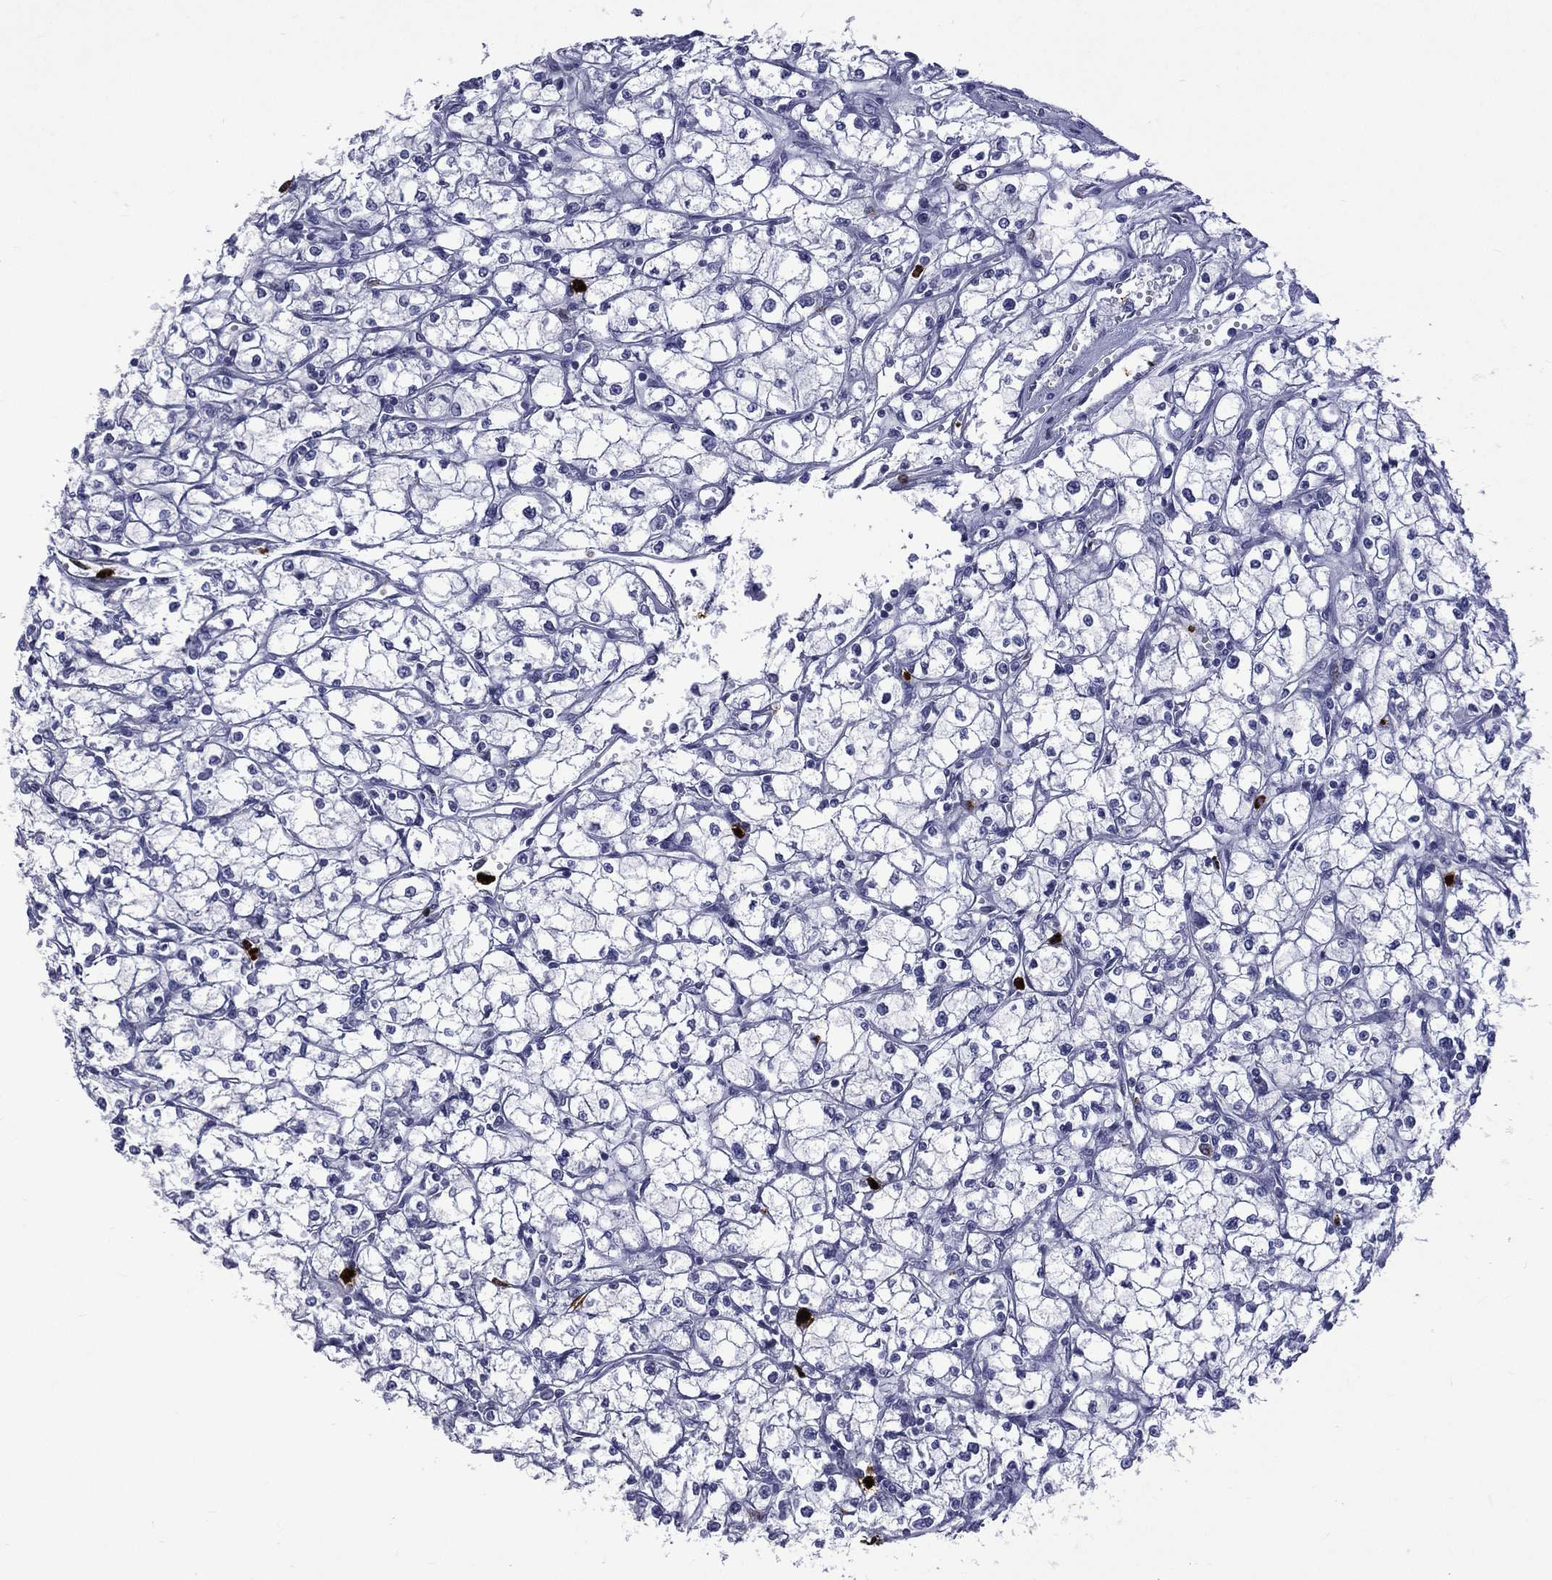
{"staining": {"intensity": "negative", "quantity": "none", "location": "none"}, "tissue": "renal cancer", "cell_type": "Tumor cells", "image_type": "cancer", "snomed": [{"axis": "morphology", "description": "Adenocarcinoma, NOS"}, {"axis": "topography", "description": "Kidney"}], "caption": "IHC of renal cancer reveals no expression in tumor cells.", "gene": "ELANE", "patient": {"sex": "male", "age": 67}}